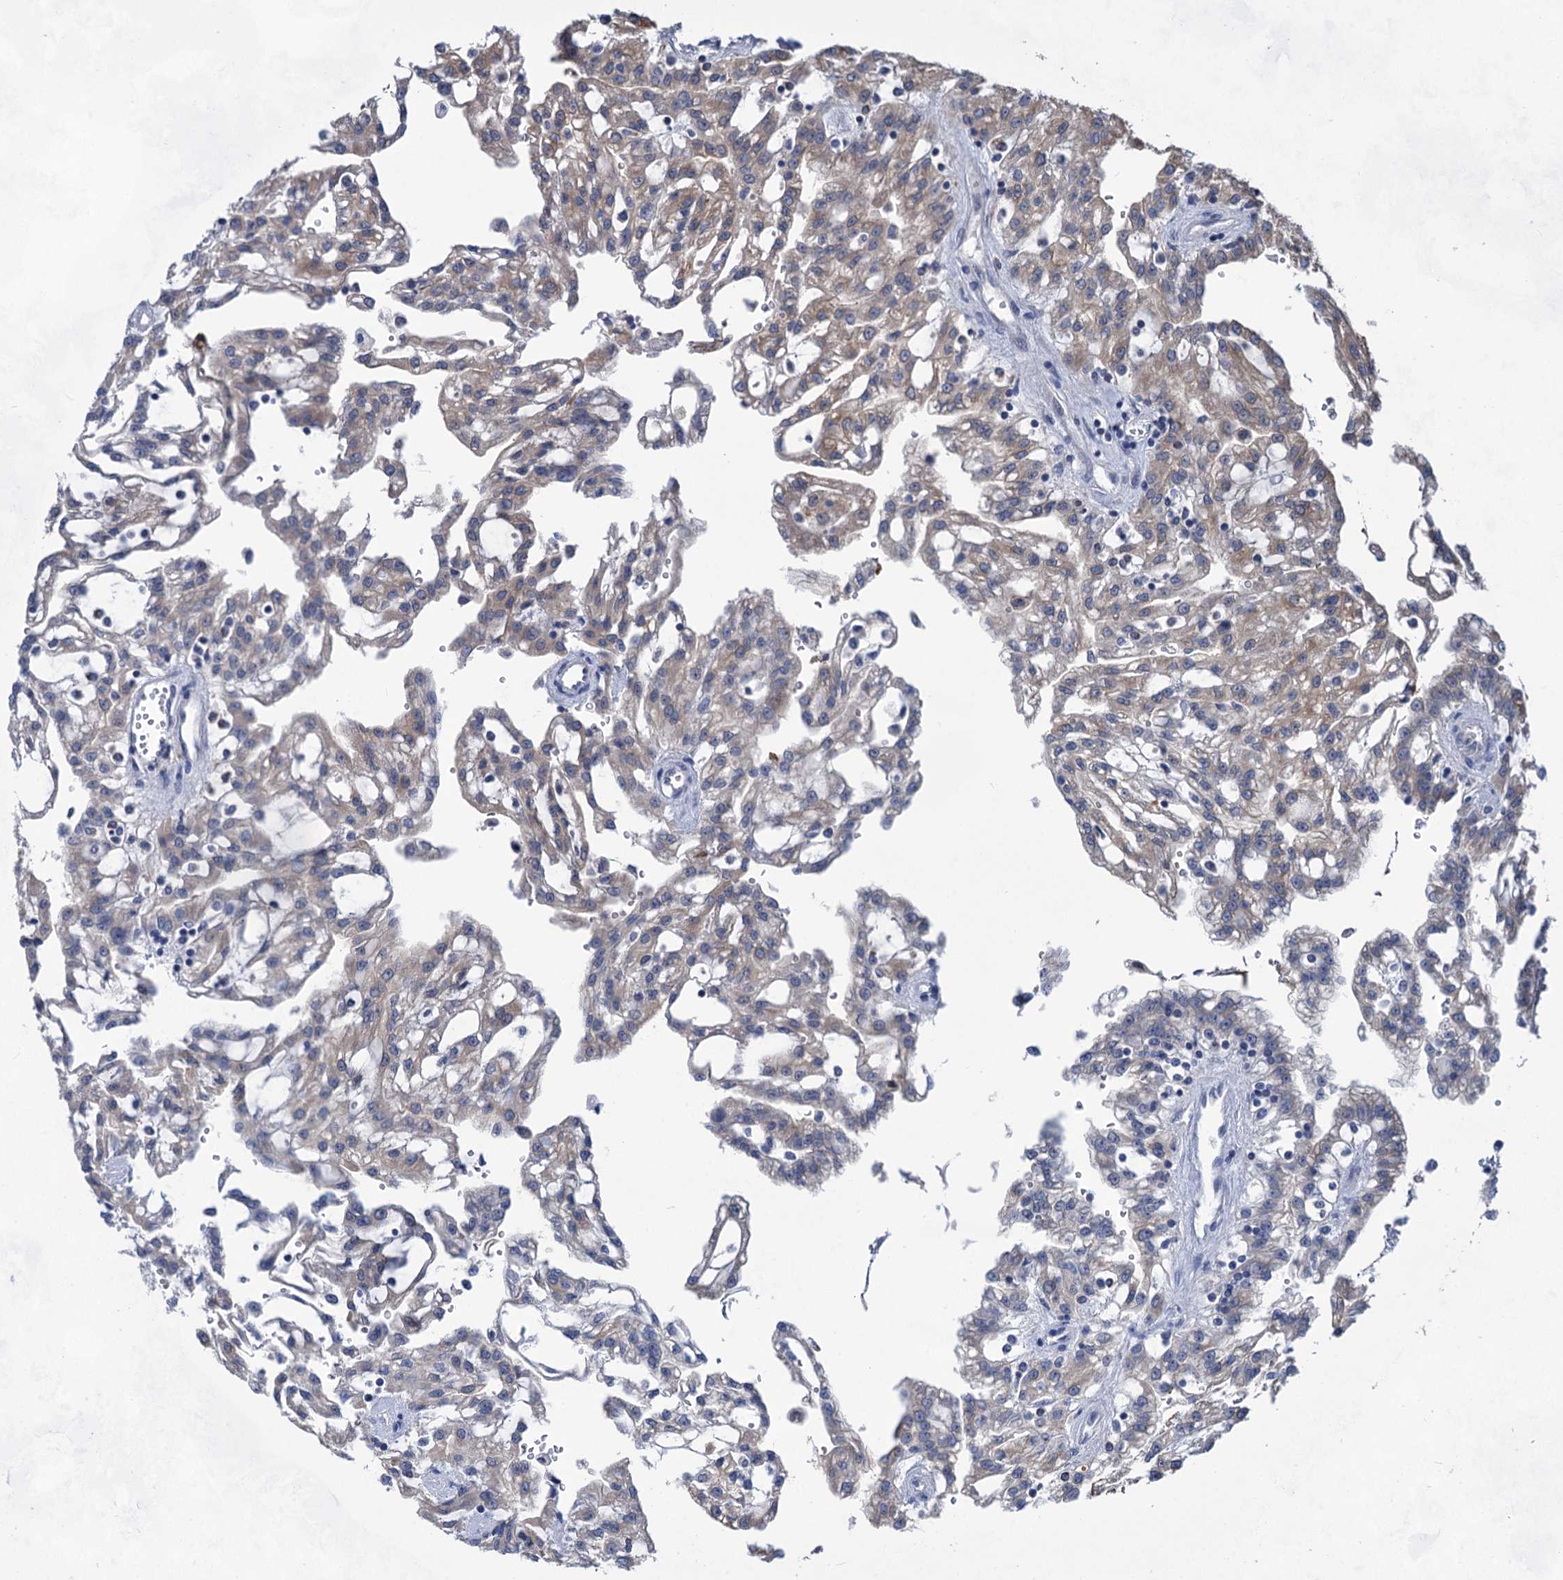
{"staining": {"intensity": "moderate", "quantity": "25%-75%", "location": "cytoplasmic/membranous"}, "tissue": "renal cancer", "cell_type": "Tumor cells", "image_type": "cancer", "snomed": [{"axis": "morphology", "description": "Adenocarcinoma, NOS"}, {"axis": "topography", "description": "Kidney"}], "caption": "A brown stain shows moderate cytoplasmic/membranous expression of a protein in human renal cancer tumor cells.", "gene": "TTC17", "patient": {"sex": "male", "age": 63}}